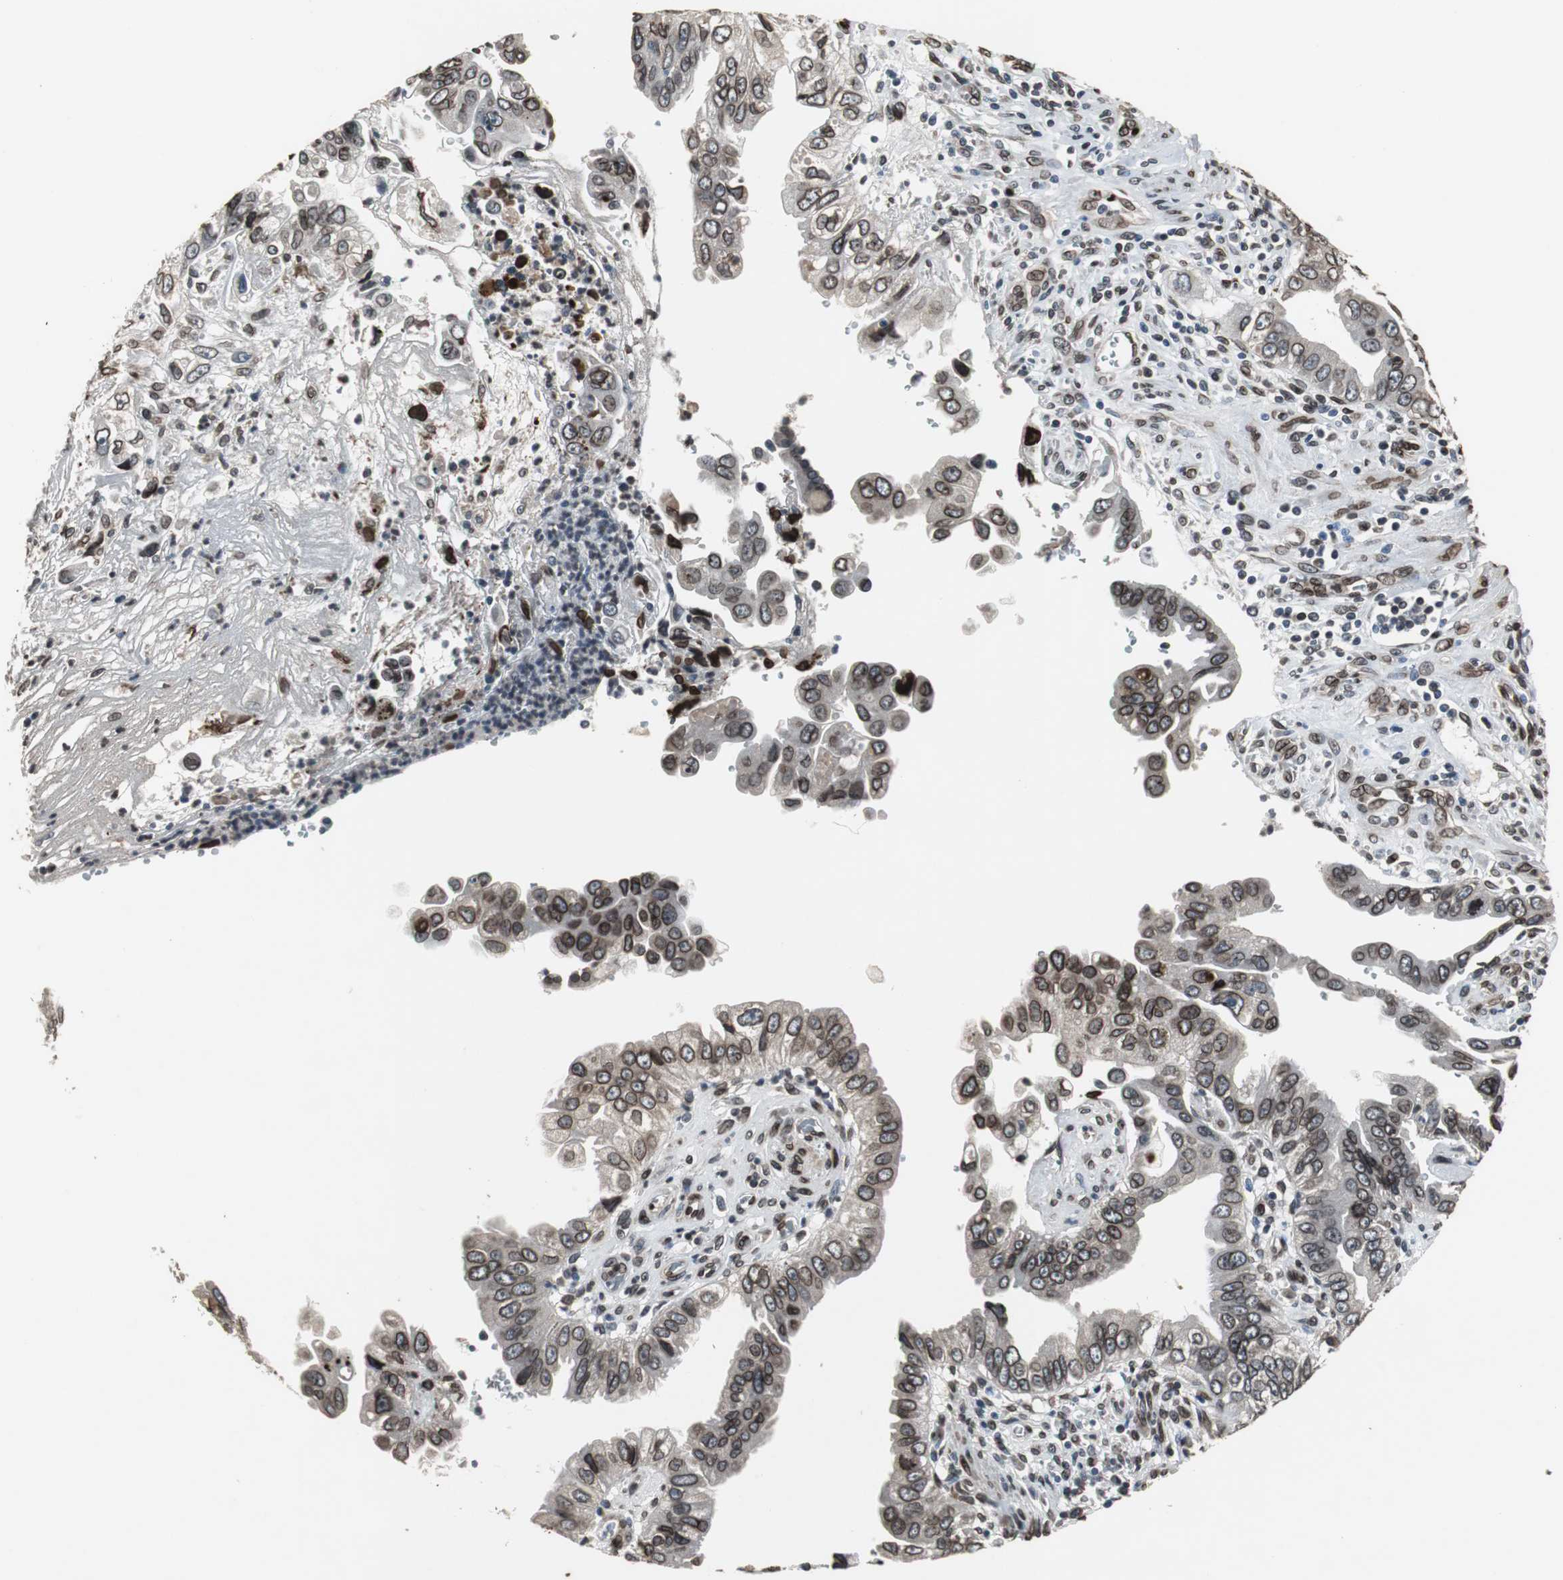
{"staining": {"intensity": "strong", "quantity": ">75%", "location": "cytoplasmic/membranous,nuclear"}, "tissue": "pancreatic cancer", "cell_type": "Tumor cells", "image_type": "cancer", "snomed": [{"axis": "morphology", "description": "Normal tissue, NOS"}, {"axis": "topography", "description": "Lymph node"}], "caption": "Protein expression analysis of pancreatic cancer reveals strong cytoplasmic/membranous and nuclear staining in about >75% of tumor cells.", "gene": "LMNA", "patient": {"sex": "male", "age": 50}}